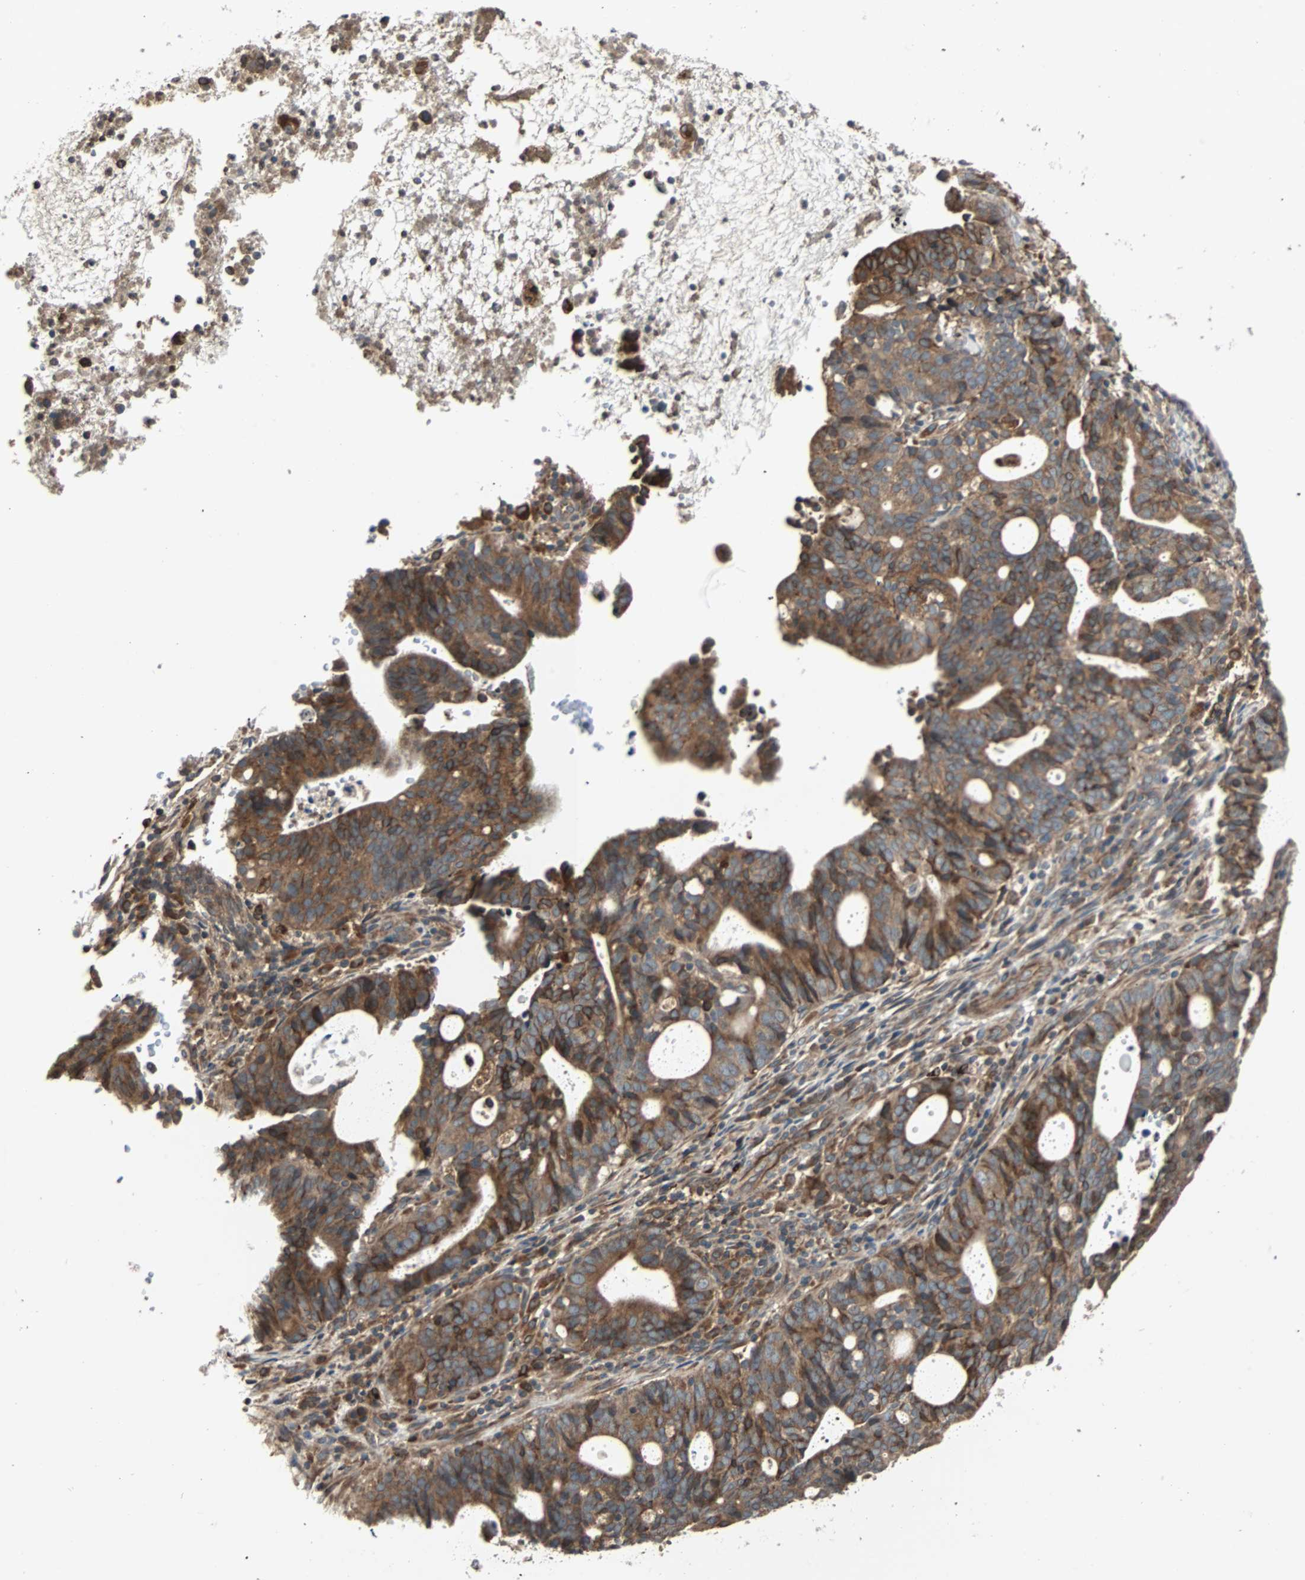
{"staining": {"intensity": "strong", "quantity": ">75%", "location": "cytoplasmic/membranous"}, "tissue": "endometrial cancer", "cell_type": "Tumor cells", "image_type": "cancer", "snomed": [{"axis": "morphology", "description": "Adenocarcinoma, NOS"}, {"axis": "topography", "description": "Uterus"}], "caption": "Immunohistochemical staining of human adenocarcinoma (endometrial) exhibits high levels of strong cytoplasmic/membranous staining in about >75% of tumor cells. Using DAB (3,3'-diaminobenzidine) (brown) and hematoxylin (blue) stains, captured at high magnification using brightfield microscopy.", "gene": "RAB7A", "patient": {"sex": "female", "age": 83}}